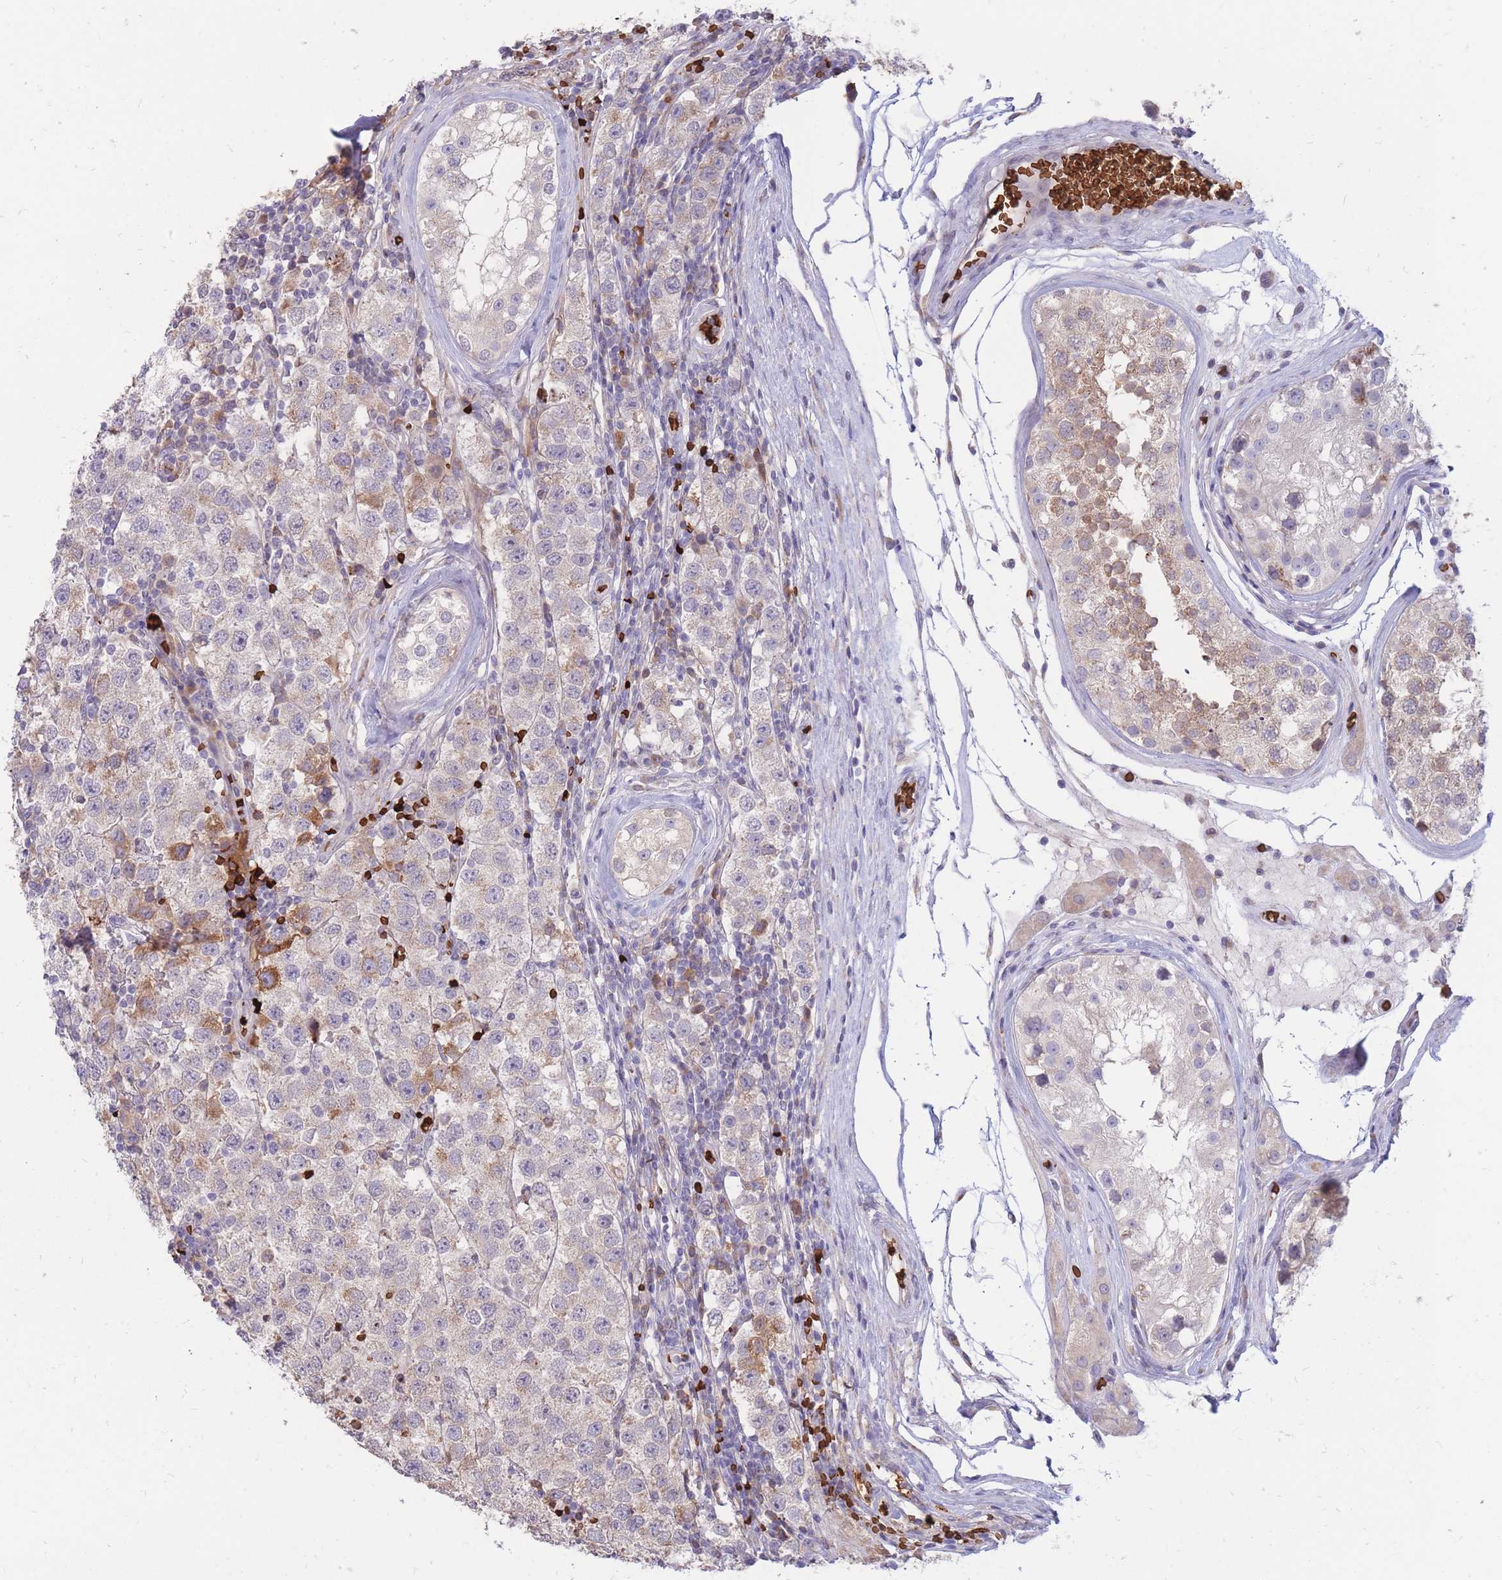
{"staining": {"intensity": "weak", "quantity": "<25%", "location": "cytoplasmic/membranous"}, "tissue": "testis cancer", "cell_type": "Tumor cells", "image_type": "cancer", "snomed": [{"axis": "morphology", "description": "Seminoma, NOS"}, {"axis": "topography", "description": "Testis"}], "caption": "This is a micrograph of immunohistochemistry (IHC) staining of testis seminoma, which shows no staining in tumor cells. (Brightfield microscopy of DAB immunohistochemistry at high magnification).", "gene": "ATP10D", "patient": {"sex": "male", "age": 34}}